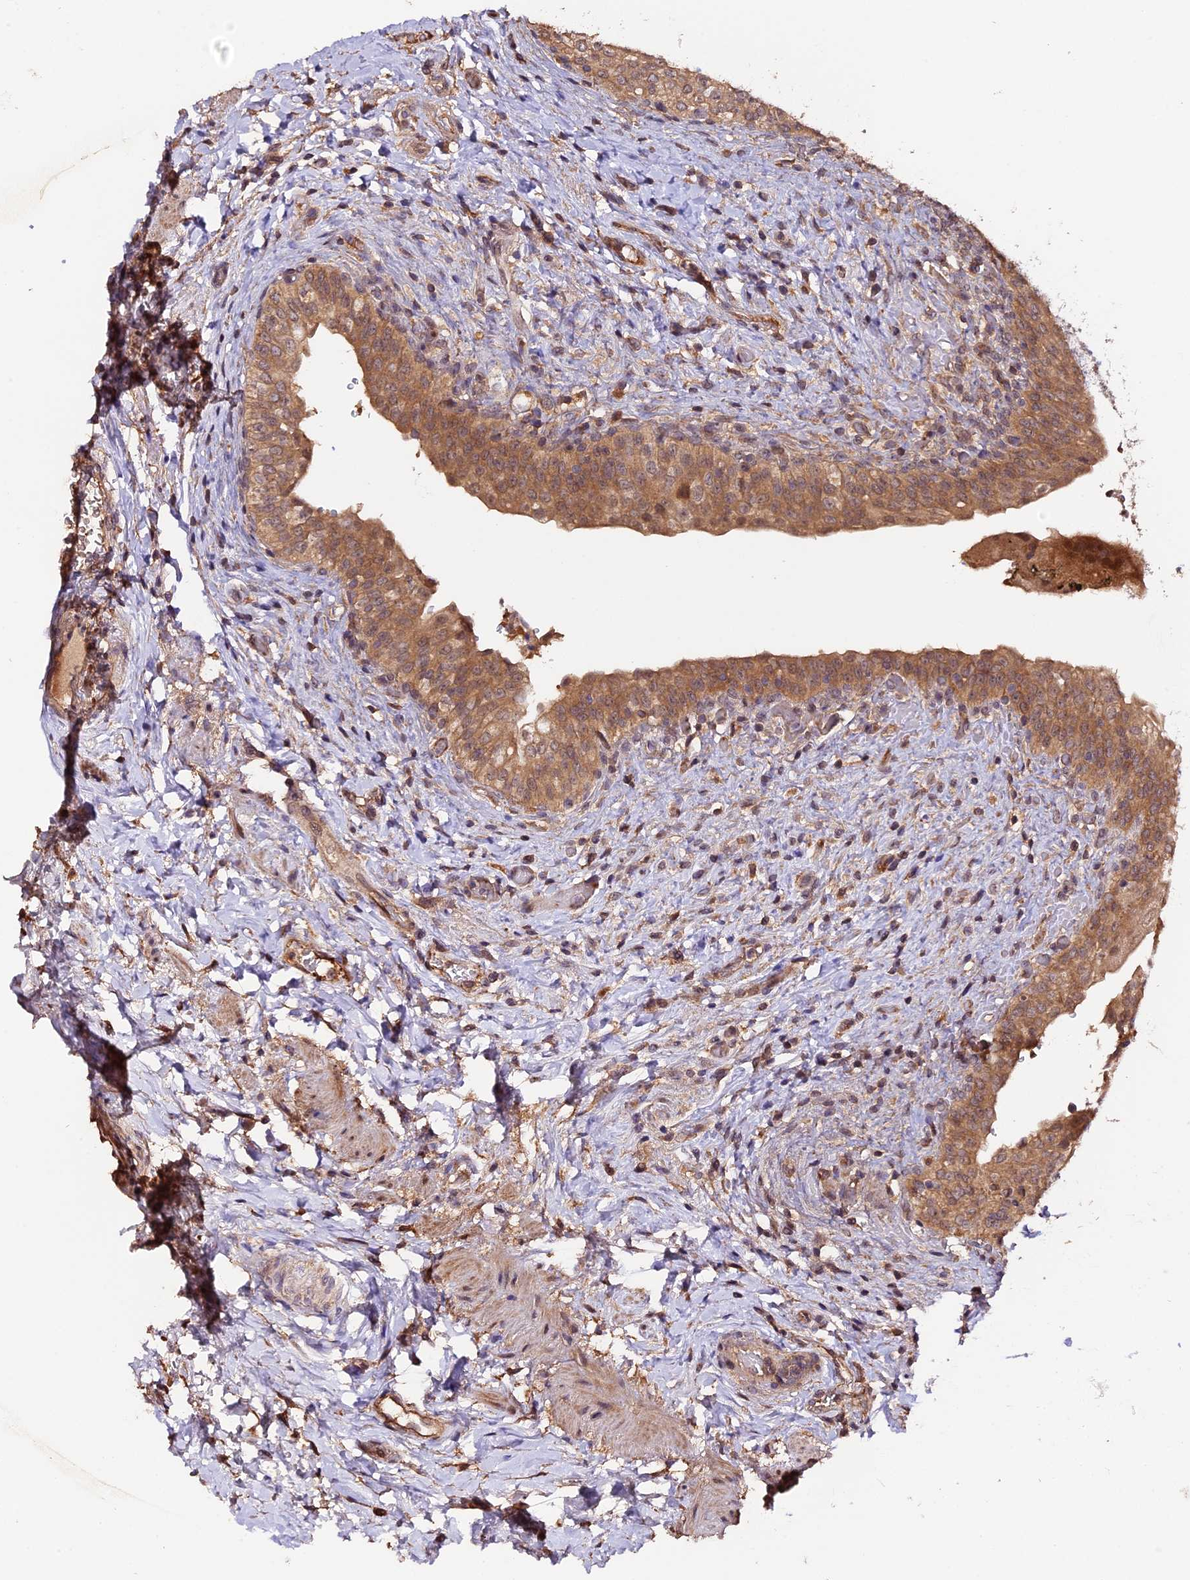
{"staining": {"intensity": "moderate", "quantity": ">75%", "location": "cytoplasmic/membranous"}, "tissue": "urinary bladder", "cell_type": "Urothelial cells", "image_type": "normal", "snomed": [{"axis": "morphology", "description": "Normal tissue, NOS"}, {"axis": "topography", "description": "Urinary bladder"}], "caption": "Moderate cytoplasmic/membranous staining is present in approximately >75% of urothelial cells in normal urinary bladder.", "gene": "TRMT1", "patient": {"sex": "male", "age": 69}}